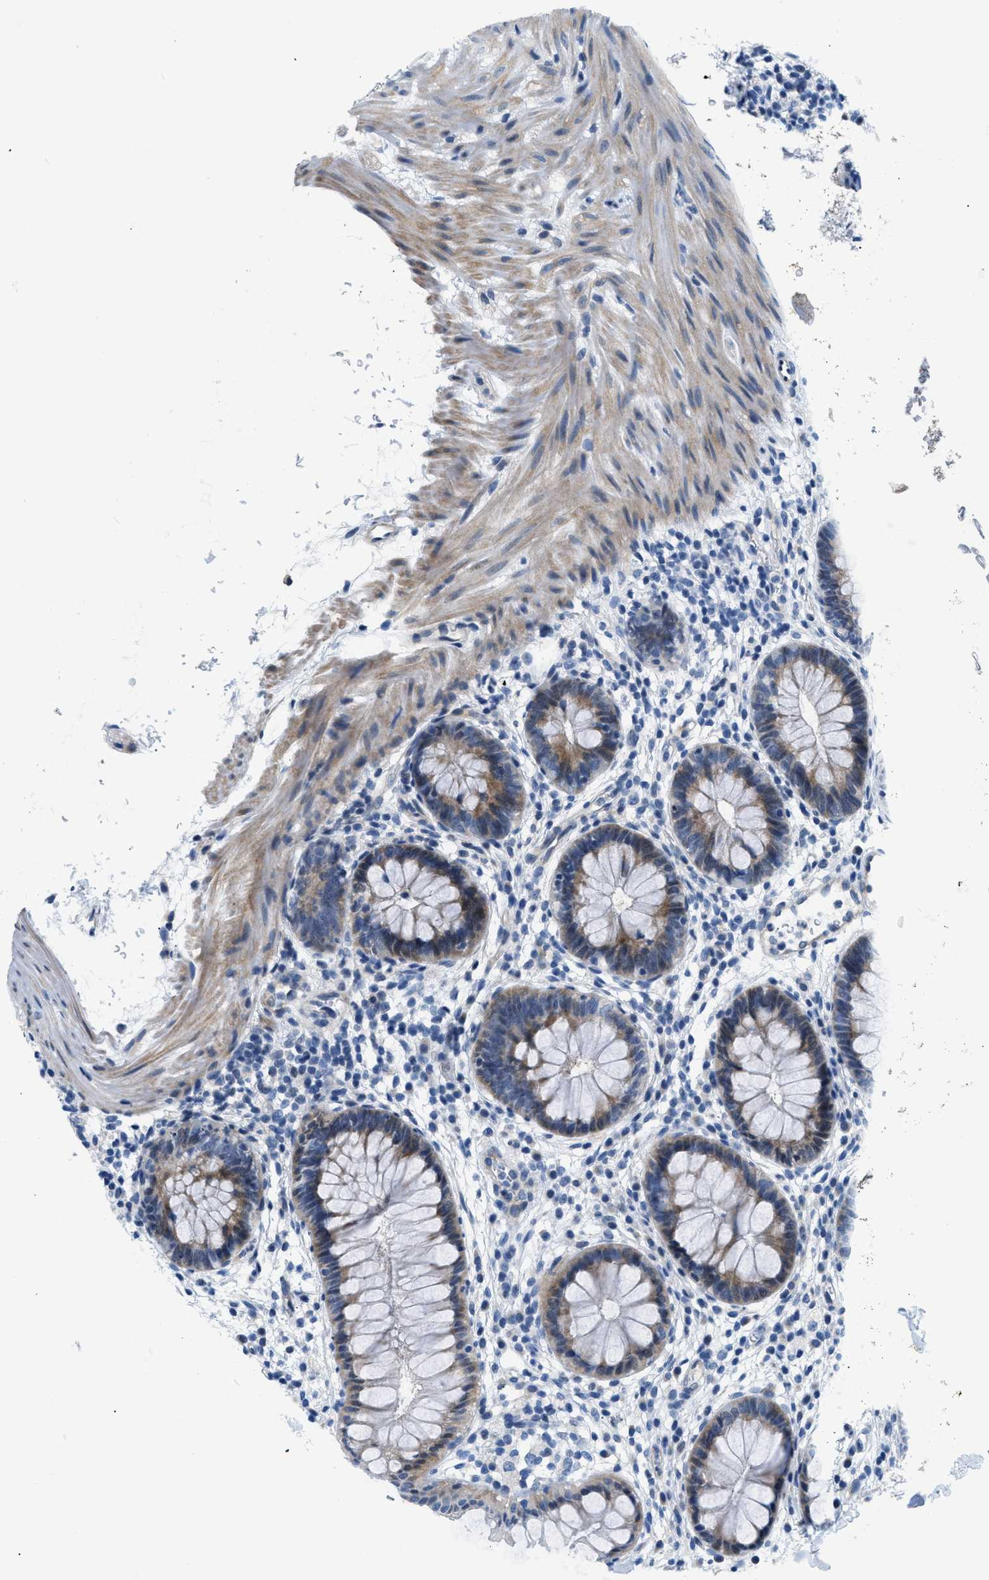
{"staining": {"intensity": "moderate", "quantity": ">75%", "location": "cytoplasmic/membranous"}, "tissue": "rectum", "cell_type": "Glandular cells", "image_type": "normal", "snomed": [{"axis": "morphology", "description": "Normal tissue, NOS"}, {"axis": "topography", "description": "Rectum"}], "caption": "Protein positivity by immunohistochemistry (IHC) demonstrates moderate cytoplasmic/membranous staining in about >75% of glandular cells in unremarkable rectum. The protein is stained brown, and the nuclei are stained in blue (DAB IHC with brightfield microscopy, high magnification).", "gene": "FDCSP", "patient": {"sex": "female", "age": 24}}